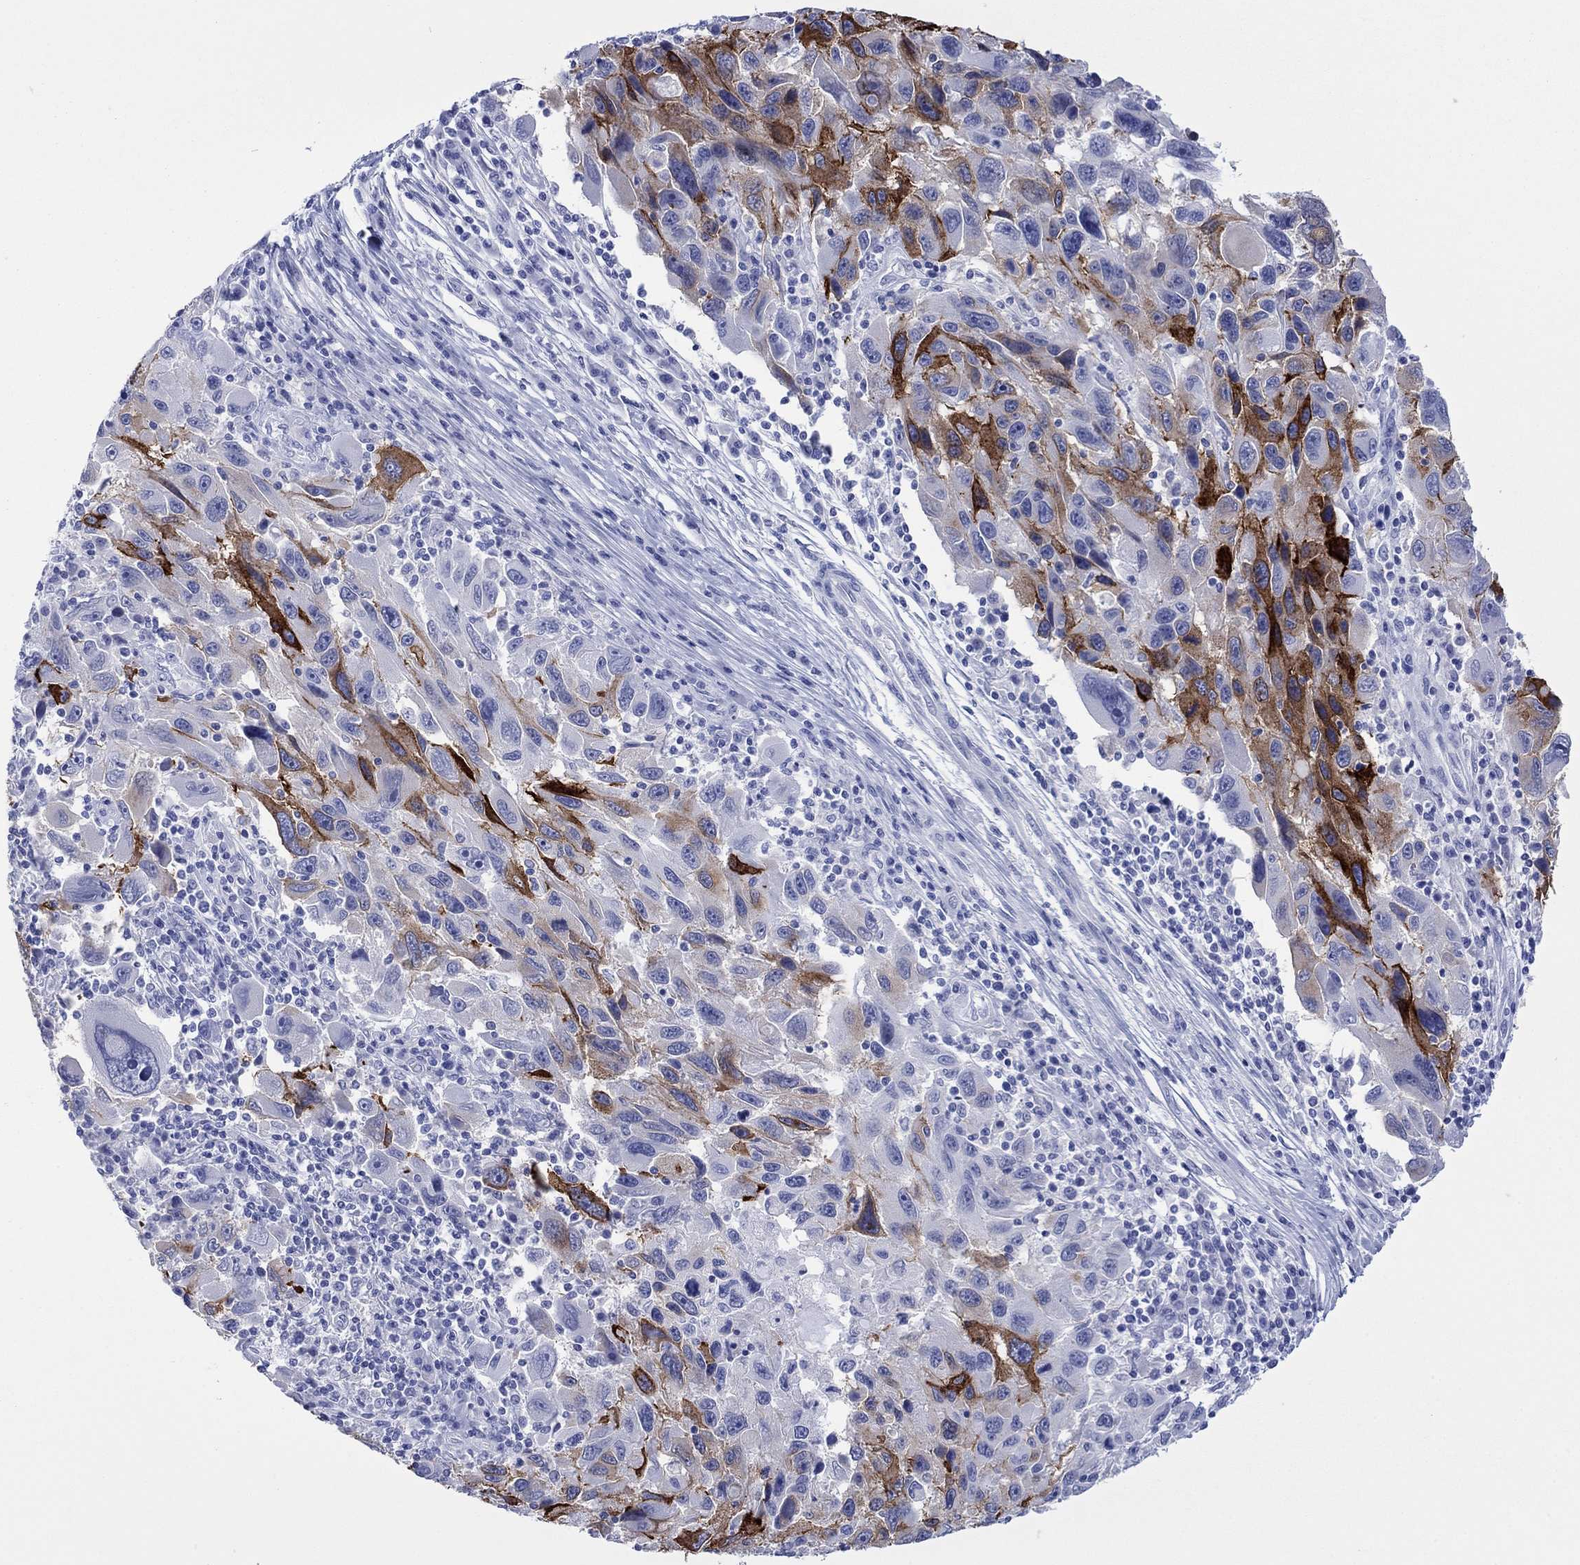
{"staining": {"intensity": "strong", "quantity": "25%-75%", "location": "cytoplasmic/membranous"}, "tissue": "melanoma", "cell_type": "Tumor cells", "image_type": "cancer", "snomed": [{"axis": "morphology", "description": "Malignant melanoma, NOS"}, {"axis": "topography", "description": "Skin"}], "caption": "Immunohistochemistry (IHC) of human malignant melanoma displays high levels of strong cytoplasmic/membranous staining in about 25%-75% of tumor cells. The staining was performed using DAB, with brown indicating positive protein expression. Nuclei are stained blue with hematoxylin.", "gene": "MLANA", "patient": {"sex": "male", "age": 53}}